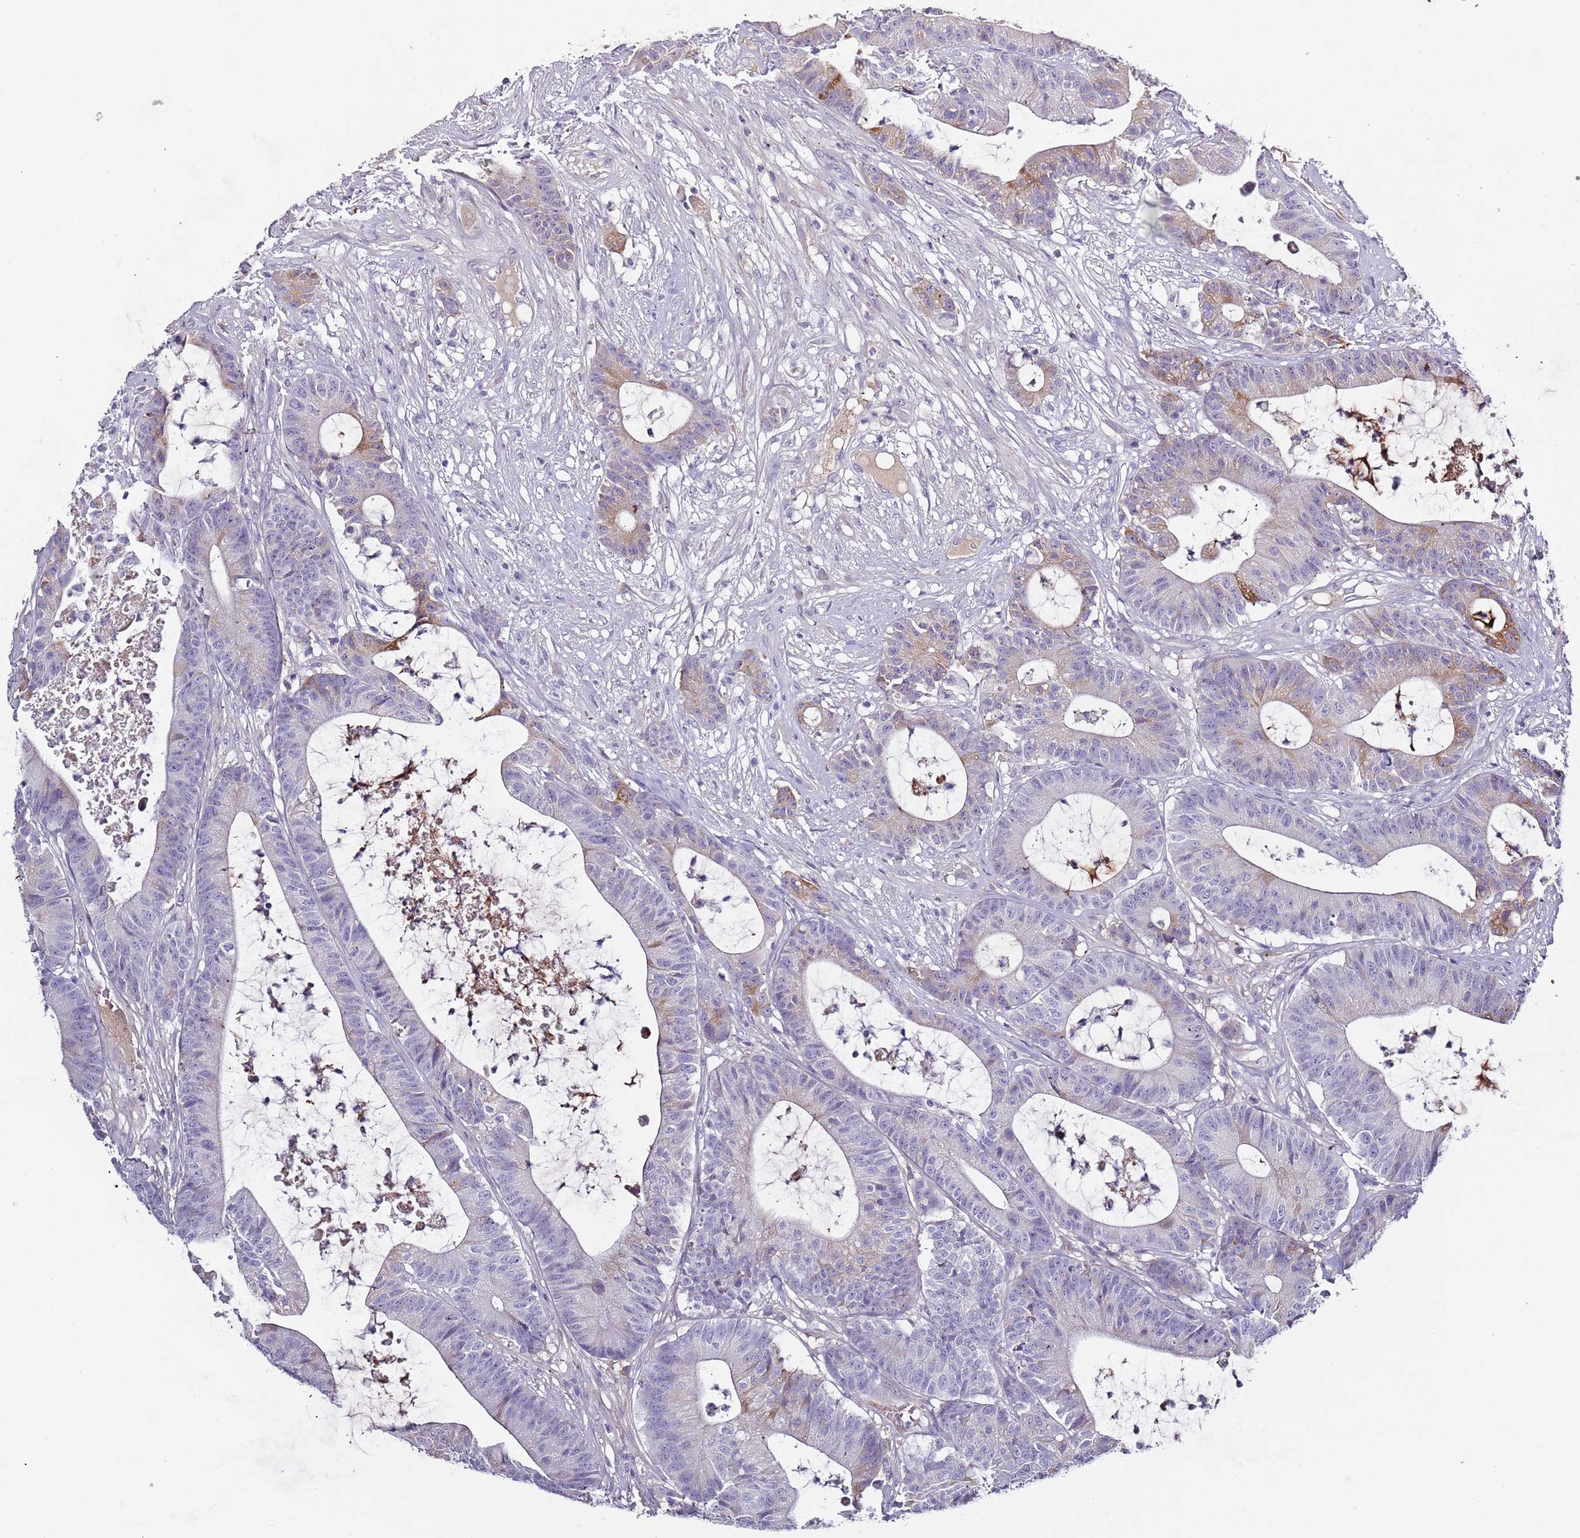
{"staining": {"intensity": "moderate", "quantity": "<25%", "location": "cytoplasmic/membranous"}, "tissue": "colorectal cancer", "cell_type": "Tumor cells", "image_type": "cancer", "snomed": [{"axis": "morphology", "description": "Adenocarcinoma, NOS"}, {"axis": "topography", "description": "Colon"}], "caption": "Colorectal adenocarcinoma was stained to show a protein in brown. There is low levels of moderate cytoplasmic/membranous expression in about <25% of tumor cells.", "gene": "TNFRSF6B", "patient": {"sex": "female", "age": 84}}